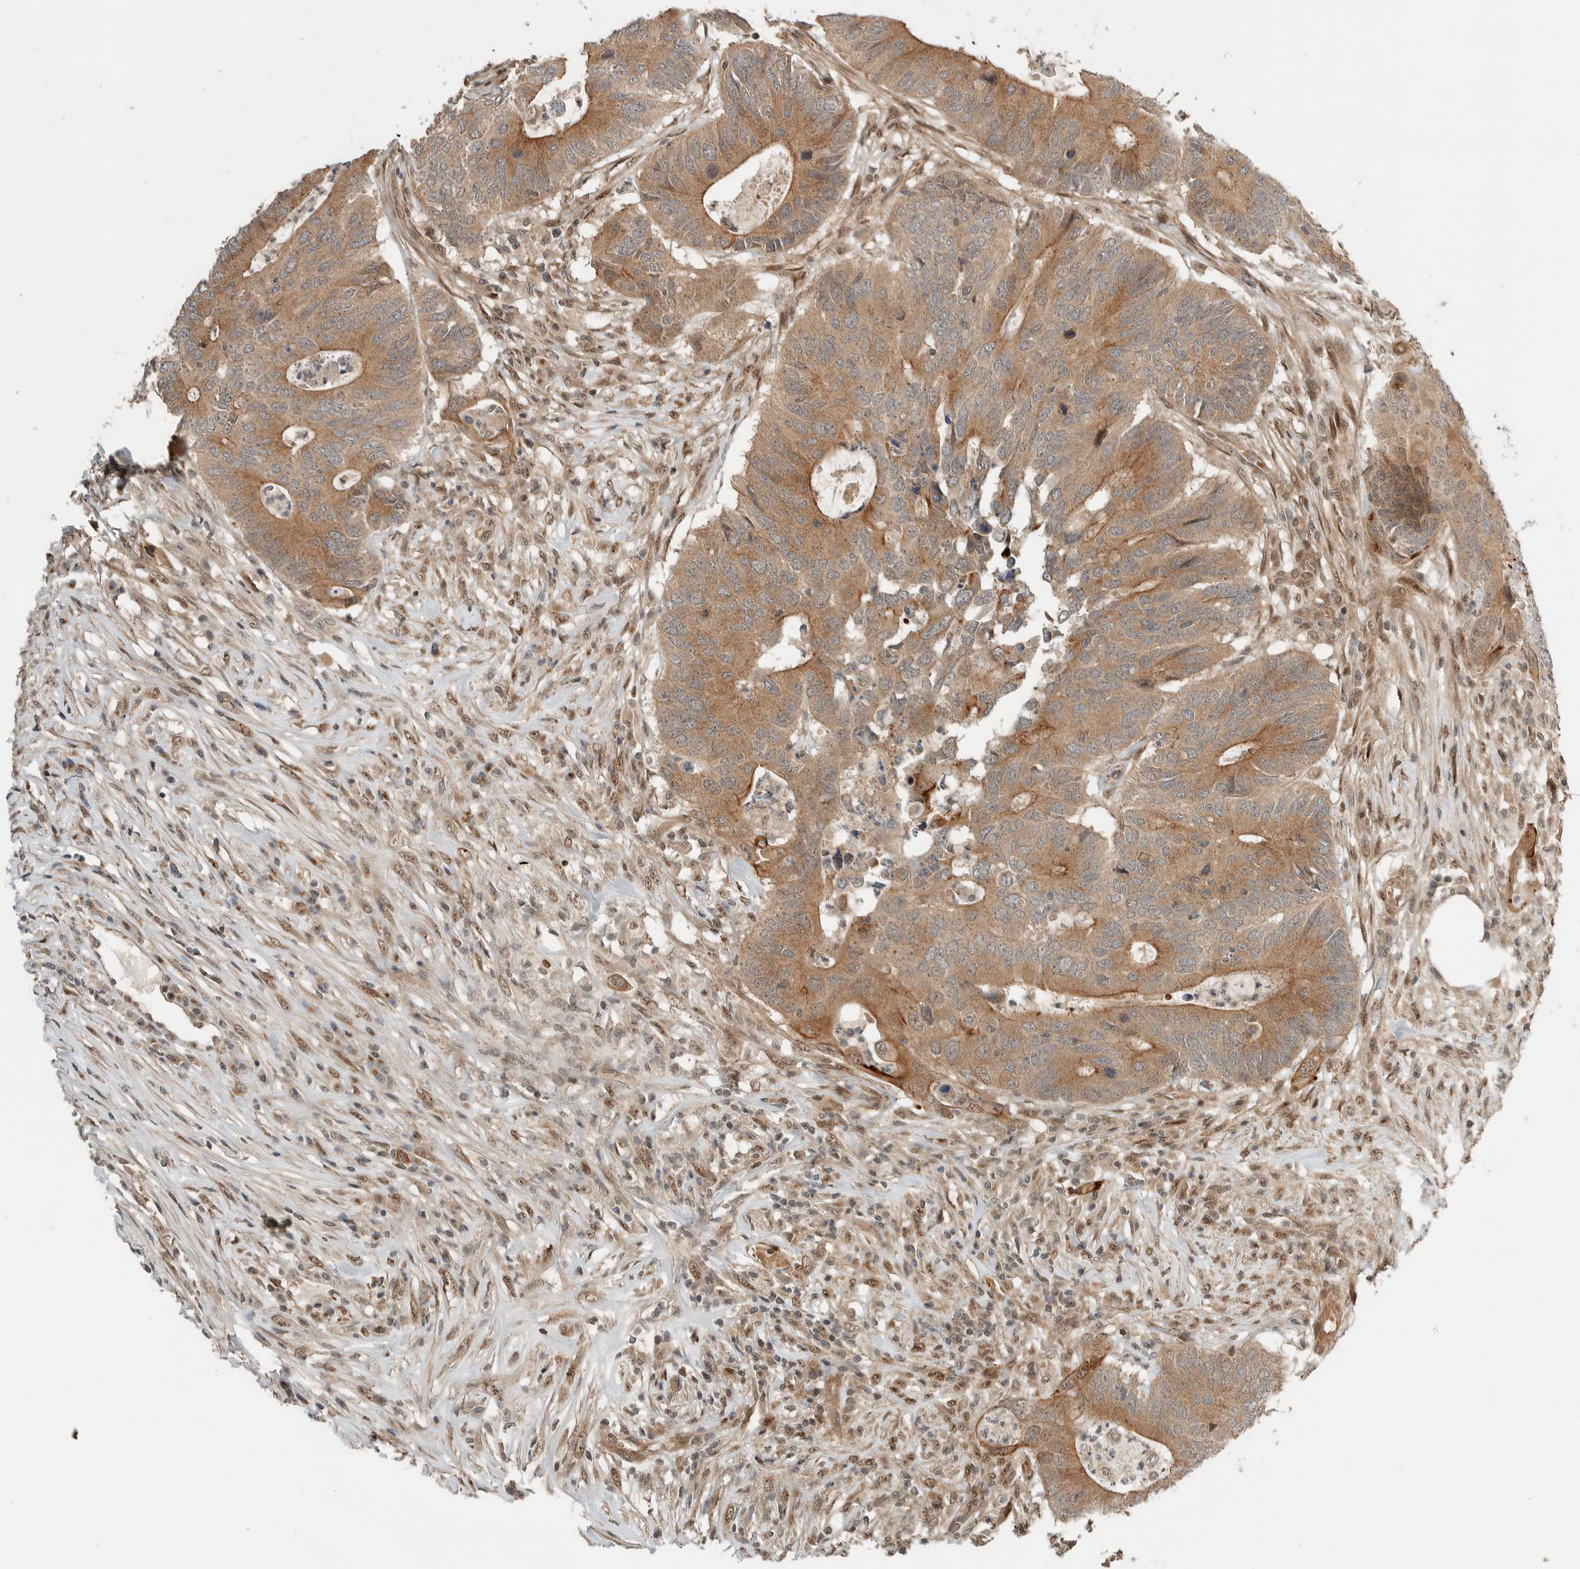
{"staining": {"intensity": "moderate", "quantity": ">75%", "location": "cytoplasmic/membranous"}, "tissue": "colorectal cancer", "cell_type": "Tumor cells", "image_type": "cancer", "snomed": [{"axis": "morphology", "description": "Adenocarcinoma, NOS"}, {"axis": "topography", "description": "Colon"}], "caption": "This is an image of immunohistochemistry staining of colorectal cancer, which shows moderate expression in the cytoplasmic/membranous of tumor cells.", "gene": "STXBP4", "patient": {"sex": "male", "age": 71}}